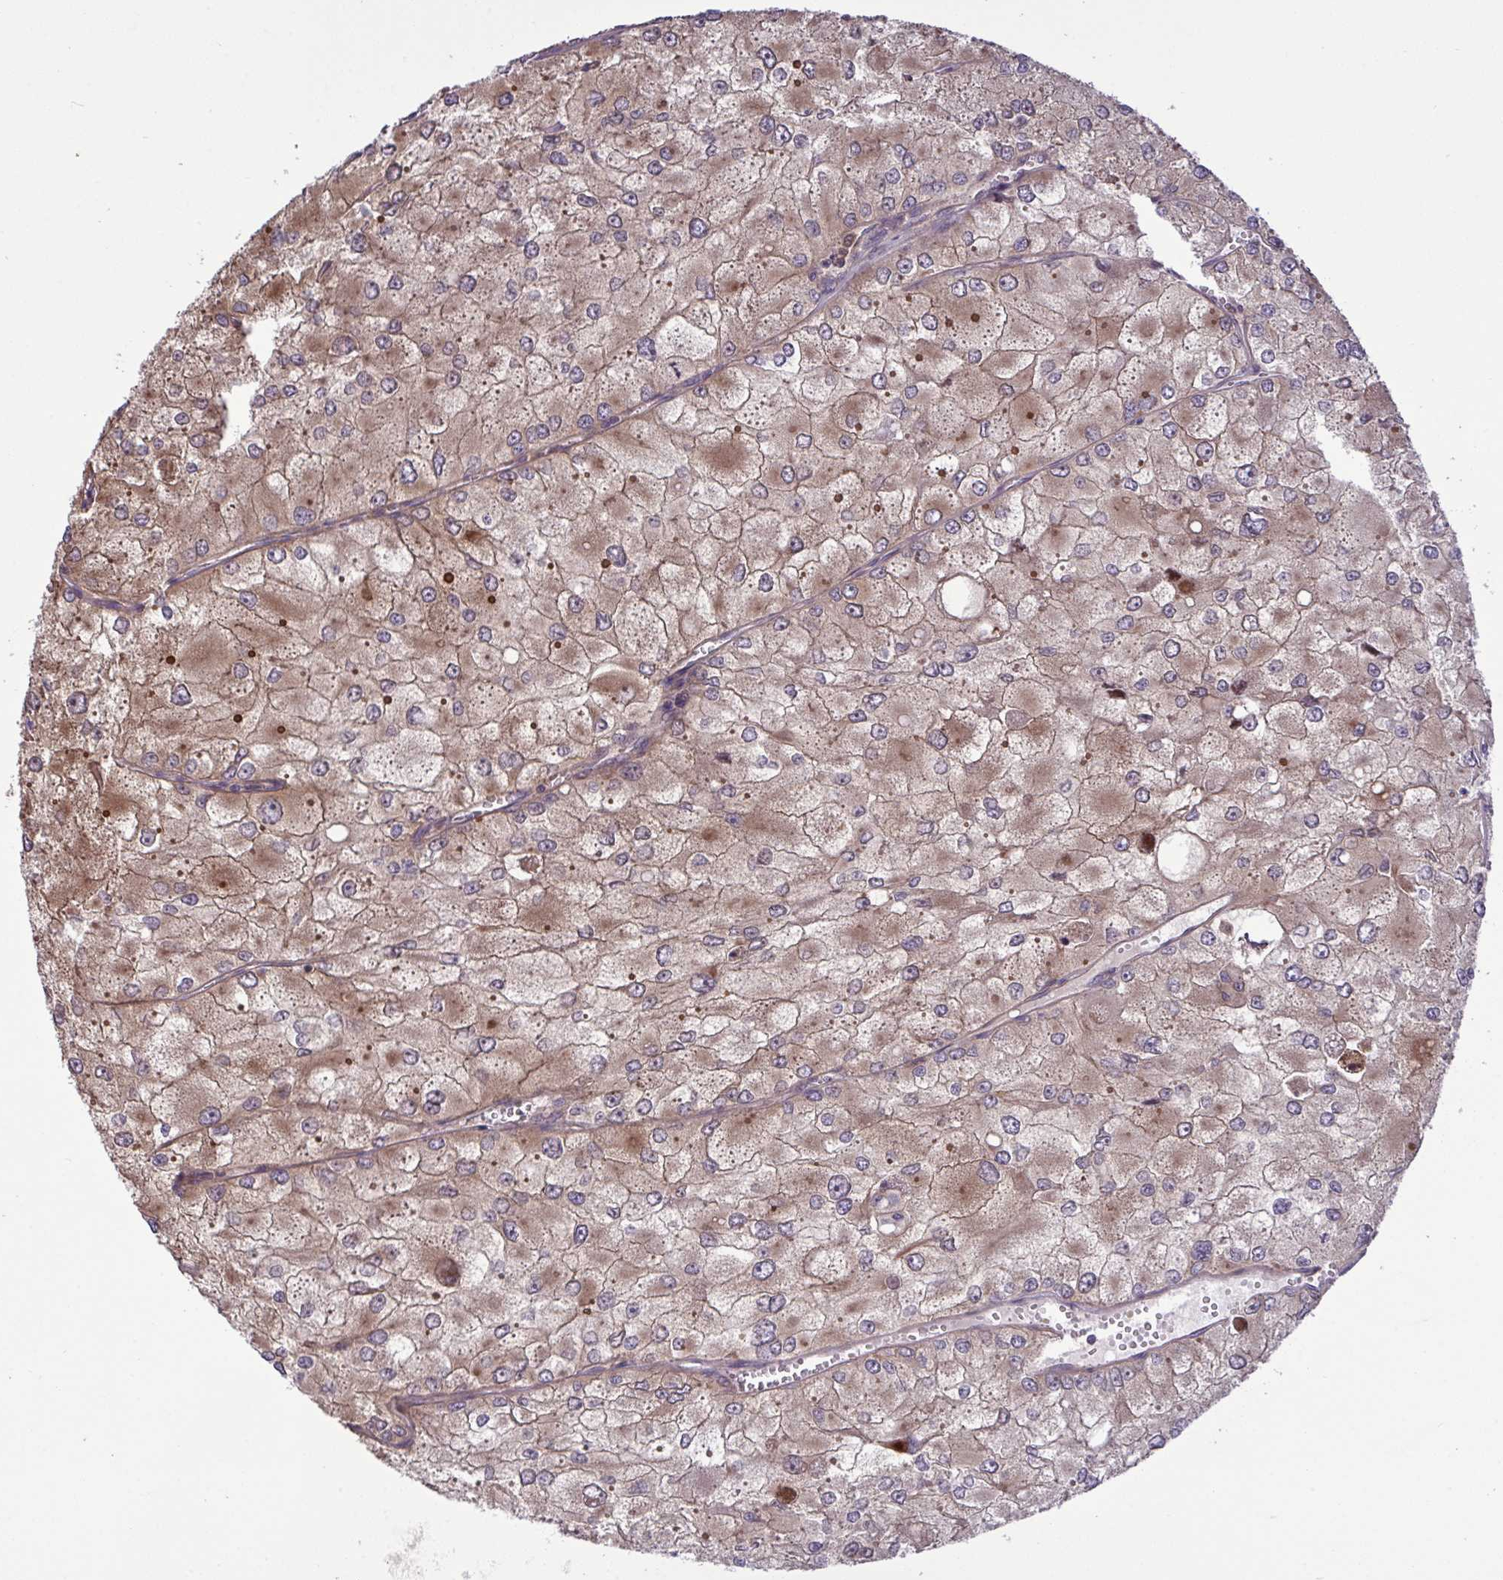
{"staining": {"intensity": "moderate", "quantity": ">75%", "location": "cytoplasmic/membranous"}, "tissue": "renal cancer", "cell_type": "Tumor cells", "image_type": "cancer", "snomed": [{"axis": "morphology", "description": "Adenocarcinoma, NOS"}, {"axis": "topography", "description": "Kidney"}], "caption": "Renal adenocarcinoma tissue displays moderate cytoplasmic/membranous expression in about >75% of tumor cells", "gene": "GRB14", "patient": {"sex": "female", "age": 70}}